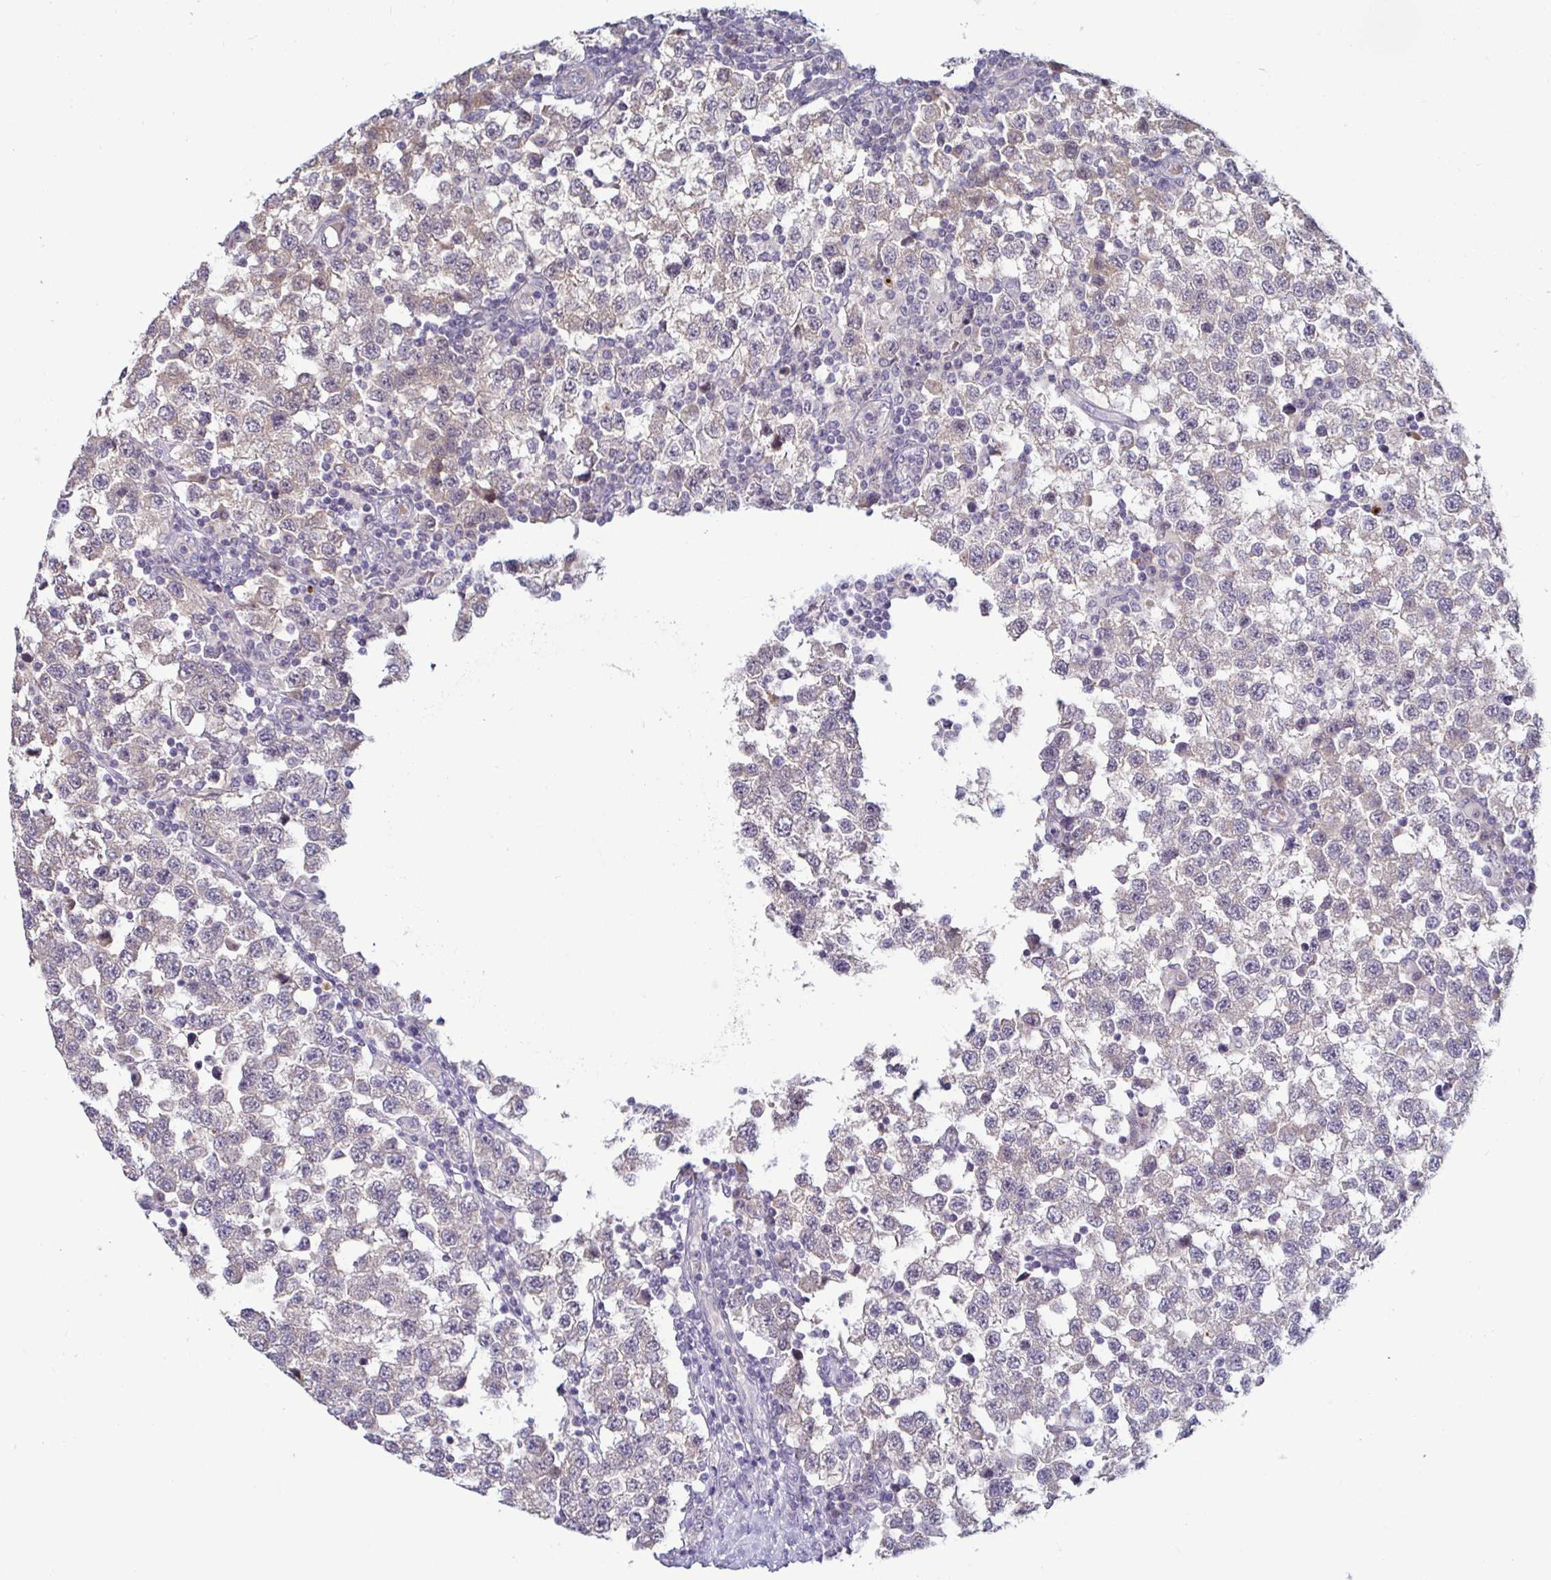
{"staining": {"intensity": "negative", "quantity": "none", "location": "none"}, "tissue": "testis cancer", "cell_type": "Tumor cells", "image_type": "cancer", "snomed": [{"axis": "morphology", "description": "Seminoma, NOS"}, {"axis": "topography", "description": "Testis"}], "caption": "Human testis cancer stained for a protein using IHC exhibits no expression in tumor cells.", "gene": "GSTM1", "patient": {"sex": "male", "age": 34}}